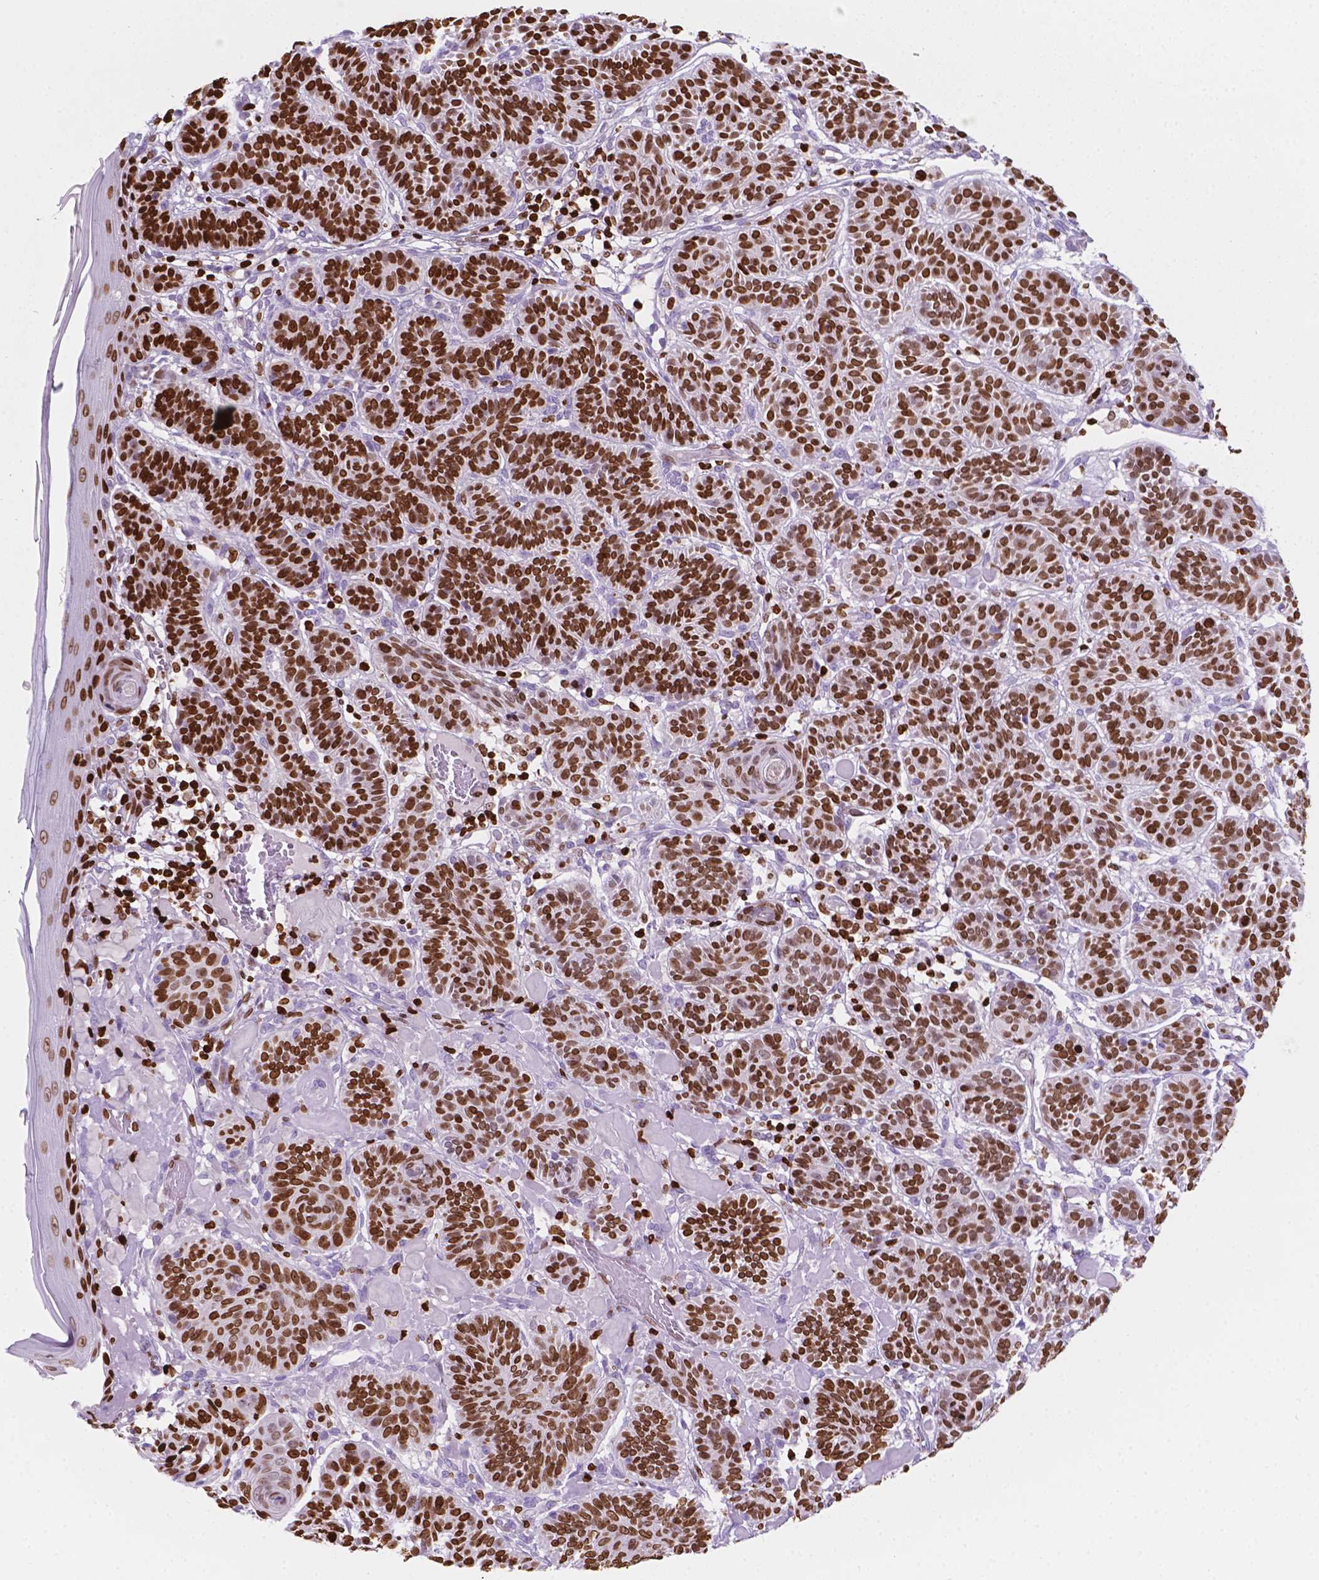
{"staining": {"intensity": "strong", "quantity": ">75%", "location": "nuclear"}, "tissue": "skin cancer", "cell_type": "Tumor cells", "image_type": "cancer", "snomed": [{"axis": "morphology", "description": "Basal cell carcinoma"}, {"axis": "topography", "description": "Skin"}], "caption": "The image demonstrates immunohistochemical staining of skin cancer. There is strong nuclear positivity is present in about >75% of tumor cells.", "gene": "CBY3", "patient": {"sex": "male", "age": 85}}